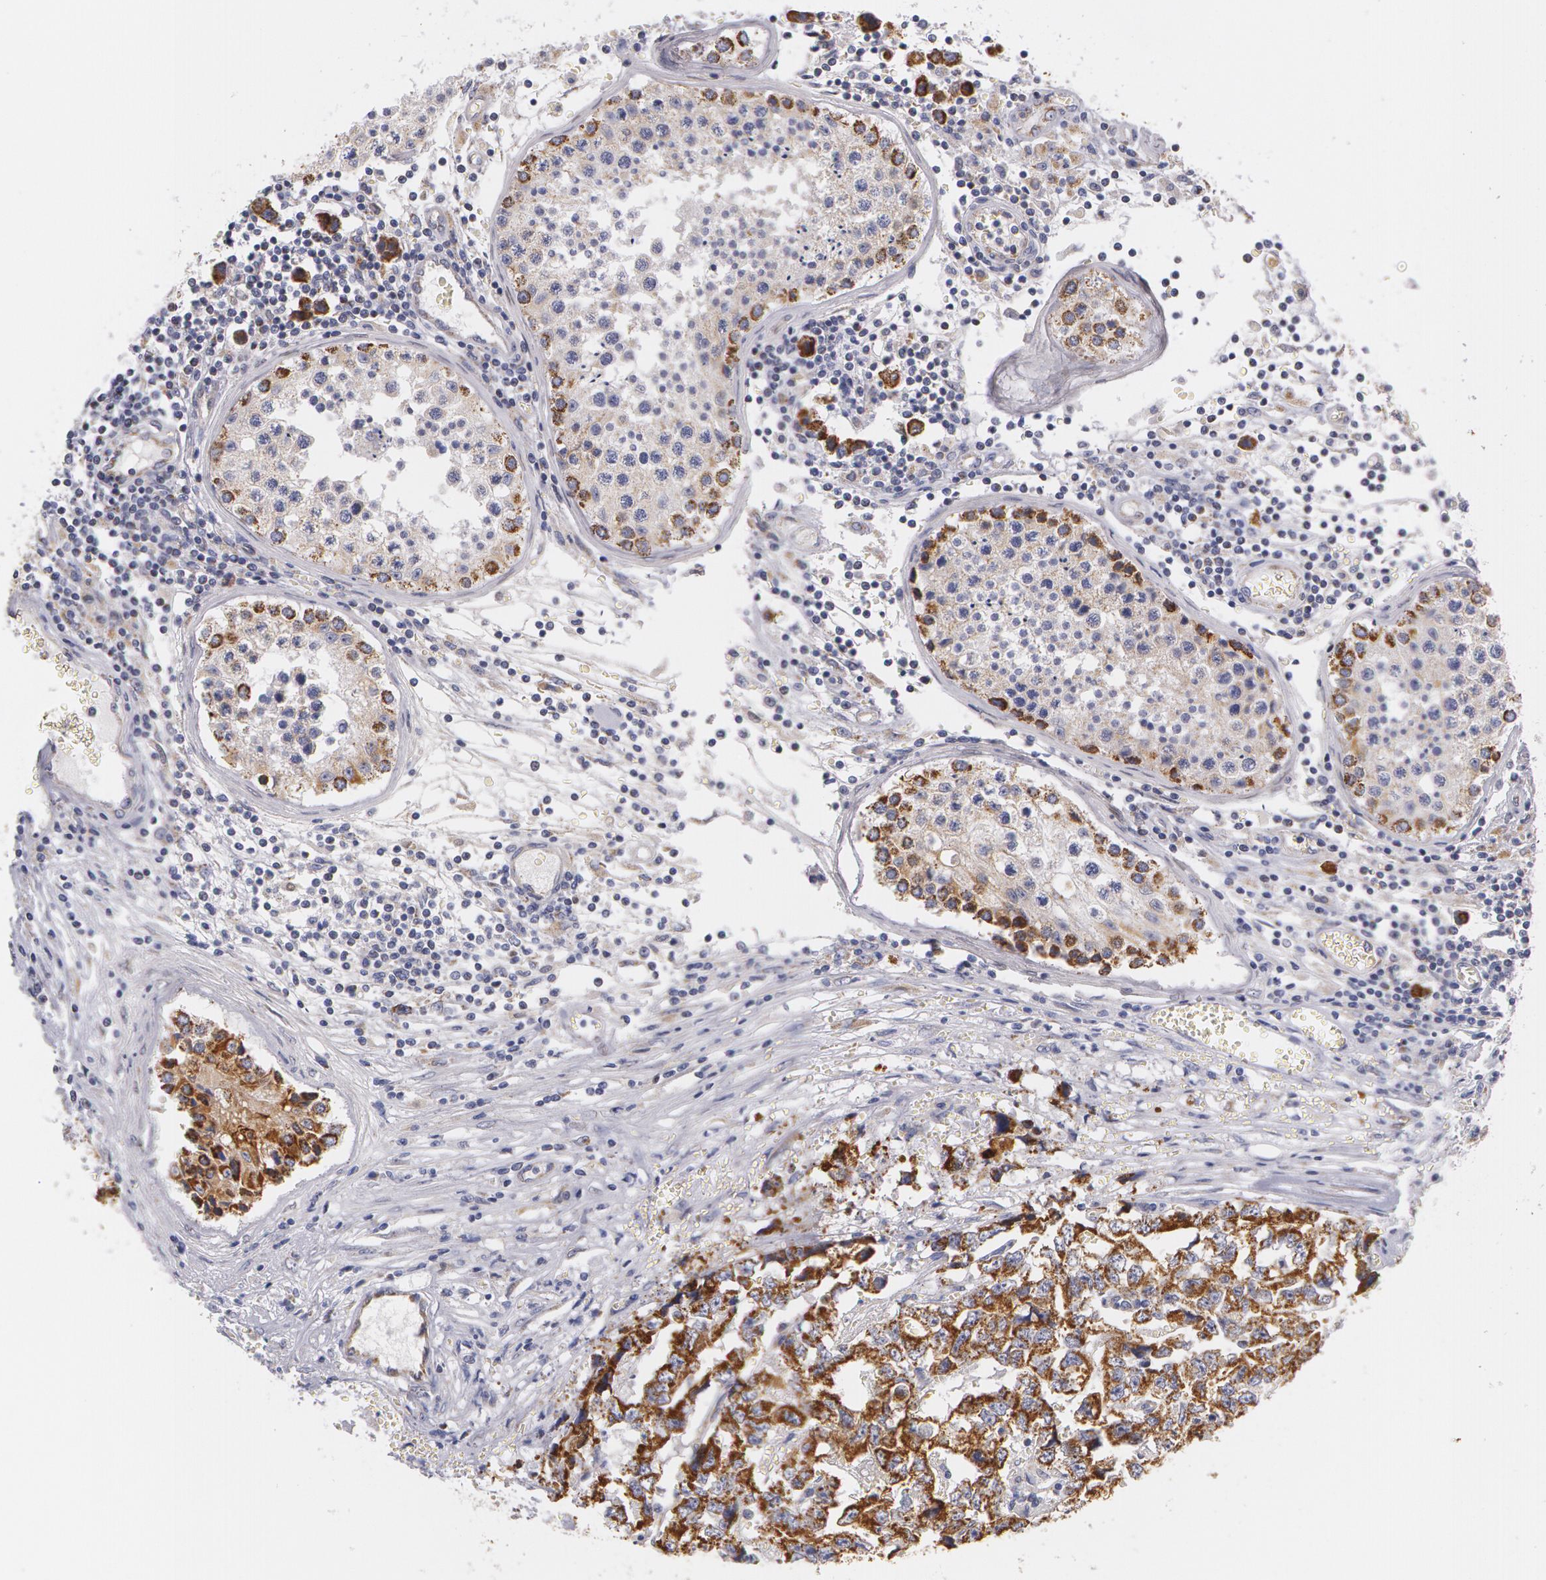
{"staining": {"intensity": "moderate", "quantity": ">75%", "location": "cytoplasmic/membranous"}, "tissue": "testis cancer", "cell_type": "Tumor cells", "image_type": "cancer", "snomed": [{"axis": "morphology", "description": "Carcinoma, Embryonal, NOS"}, {"axis": "topography", "description": "Testis"}], "caption": "Immunohistochemistry (IHC) of testis cancer (embryonal carcinoma) exhibits medium levels of moderate cytoplasmic/membranous expression in about >75% of tumor cells. The staining was performed using DAB to visualize the protein expression in brown, while the nuclei were stained in blue with hematoxylin (Magnification: 20x).", "gene": "KRT18", "patient": {"sex": "male", "age": 31}}